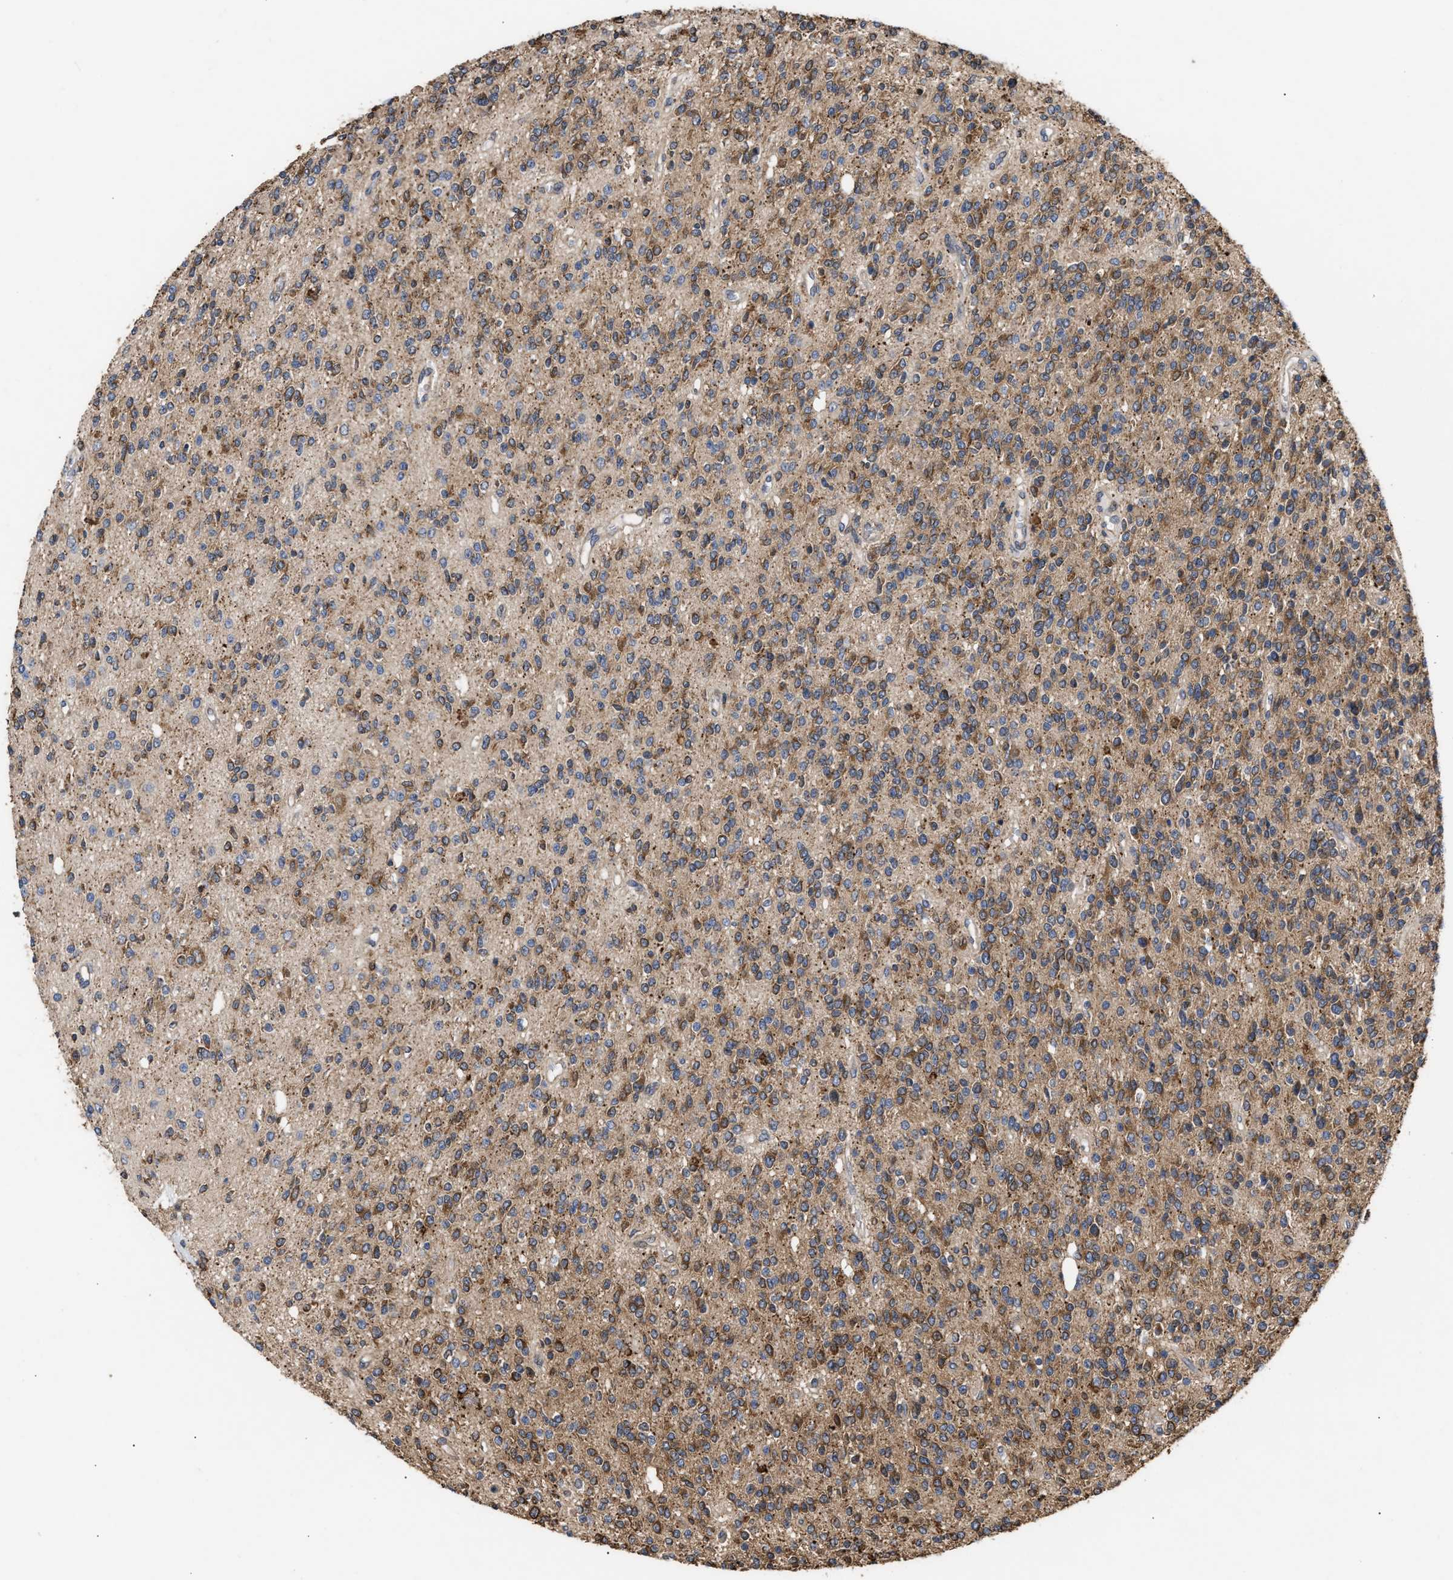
{"staining": {"intensity": "moderate", "quantity": "<25%", "location": "cytoplasmic/membranous"}, "tissue": "glioma", "cell_type": "Tumor cells", "image_type": "cancer", "snomed": [{"axis": "morphology", "description": "Glioma, malignant, High grade"}, {"axis": "topography", "description": "Brain"}], "caption": "High-grade glioma (malignant) tissue demonstrates moderate cytoplasmic/membranous expression in approximately <25% of tumor cells Ihc stains the protein in brown and the nuclei are stained blue.", "gene": "GOSR1", "patient": {"sex": "male", "age": 34}}